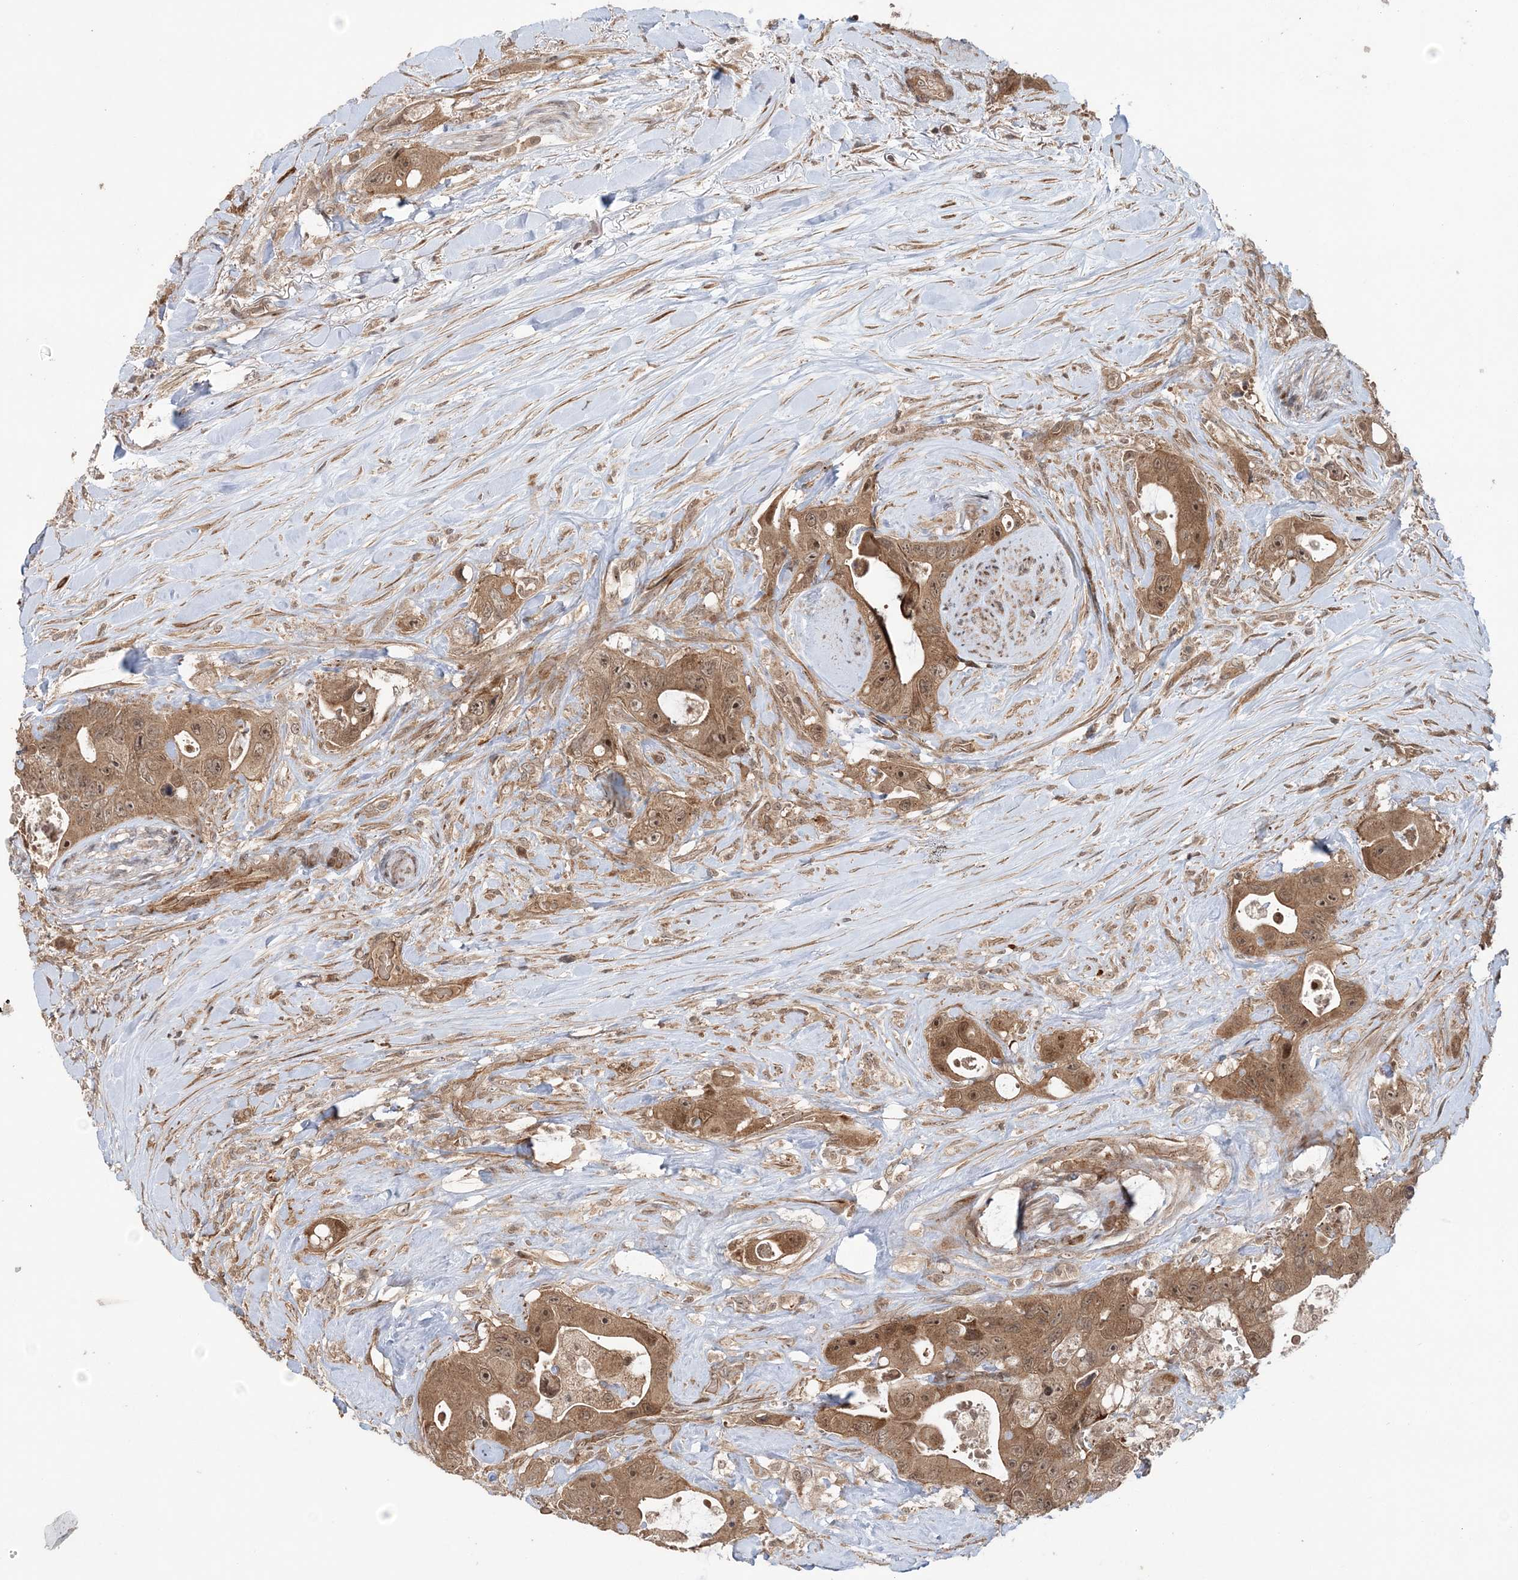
{"staining": {"intensity": "moderate", "quantity": ">75%", "location": "cytoplasmic/membranous,nuclear"}, "tissue": "colorectal cancer", "cell_type": "Tumor cells", "image_type": "cancer", "snomed": [{"axis": "morphology", "description": "Adenocarcinoma, NOS"}, {"axis": "topography", "description": "Colon"}], "caption": "Immunohistochemical staining of human colorectal cancer demonstrates medium levels of moderate cytoplasmic/membranous and nuclear protein positivity in about >75% of tumor cells. (DAB = brown stain, brightfield microscopy at high magnification).", "gene": "UBTD2", "patient": {"sex": "female", "age": 46}}